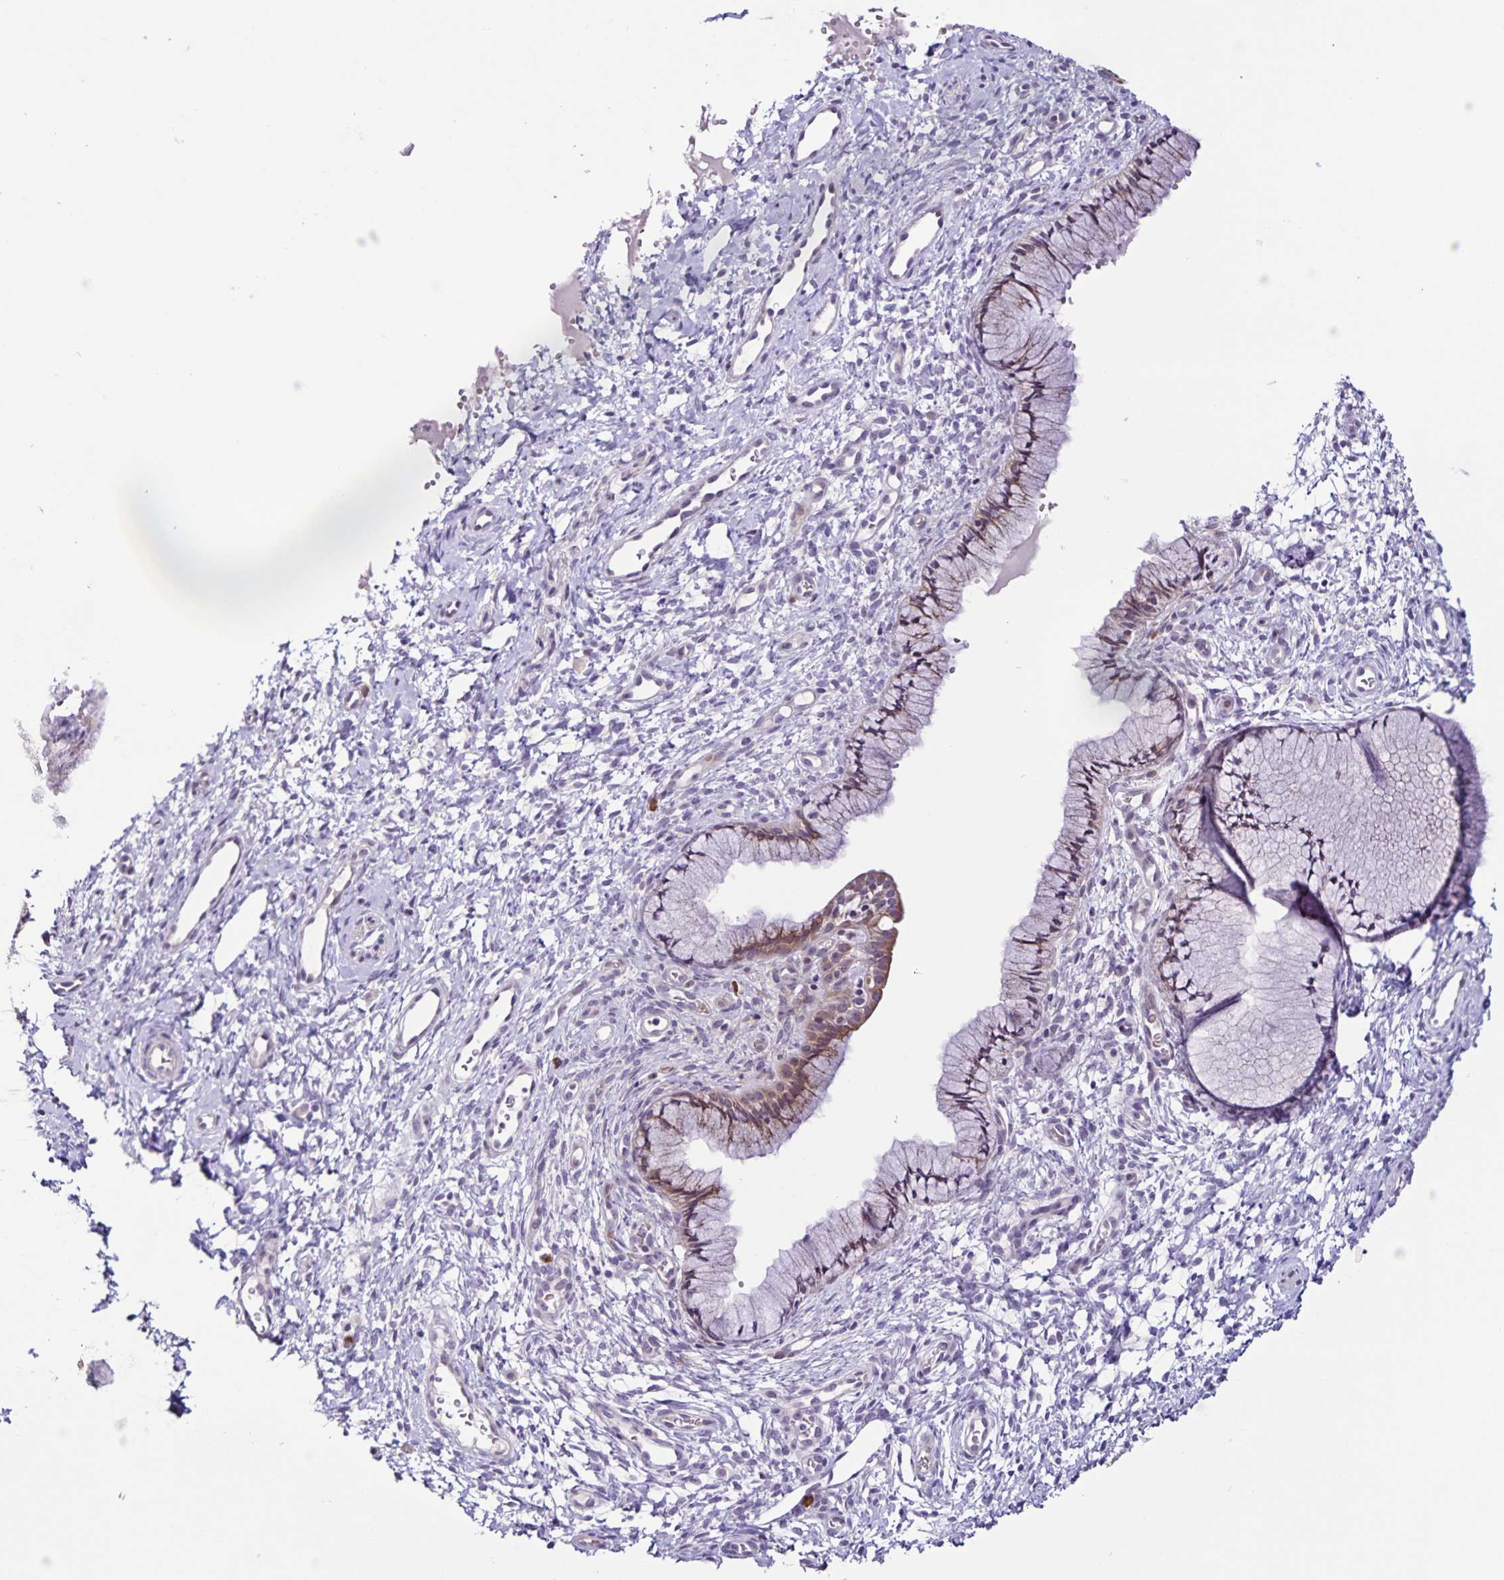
{"staining": {"intensity": "weak", "quantity": "25%-75%", "location": "cytoplasmic/membranous"}, "tissue": "cervix", "cell_type": "Glandular cells", "image_type": "normal", "snomed": [{"axis": "morphology", "description": "Normal tissue, NOS"}, {"axis": "topography", "description": "Cervix"}], "caption": "The photomicrograph shows staining of unremarkable cervix, revealing weak cytoplasmic/membranous protein positivity (brown color) within glandular cells. The staining was performed using DAB (3,3'-diaminobenzidine), with brown indicating positive protein expression. Nuclei are stained blue with hematoxylin.", "gene": "RNFT2", "patient": {"sex": "female", "age": 36}}